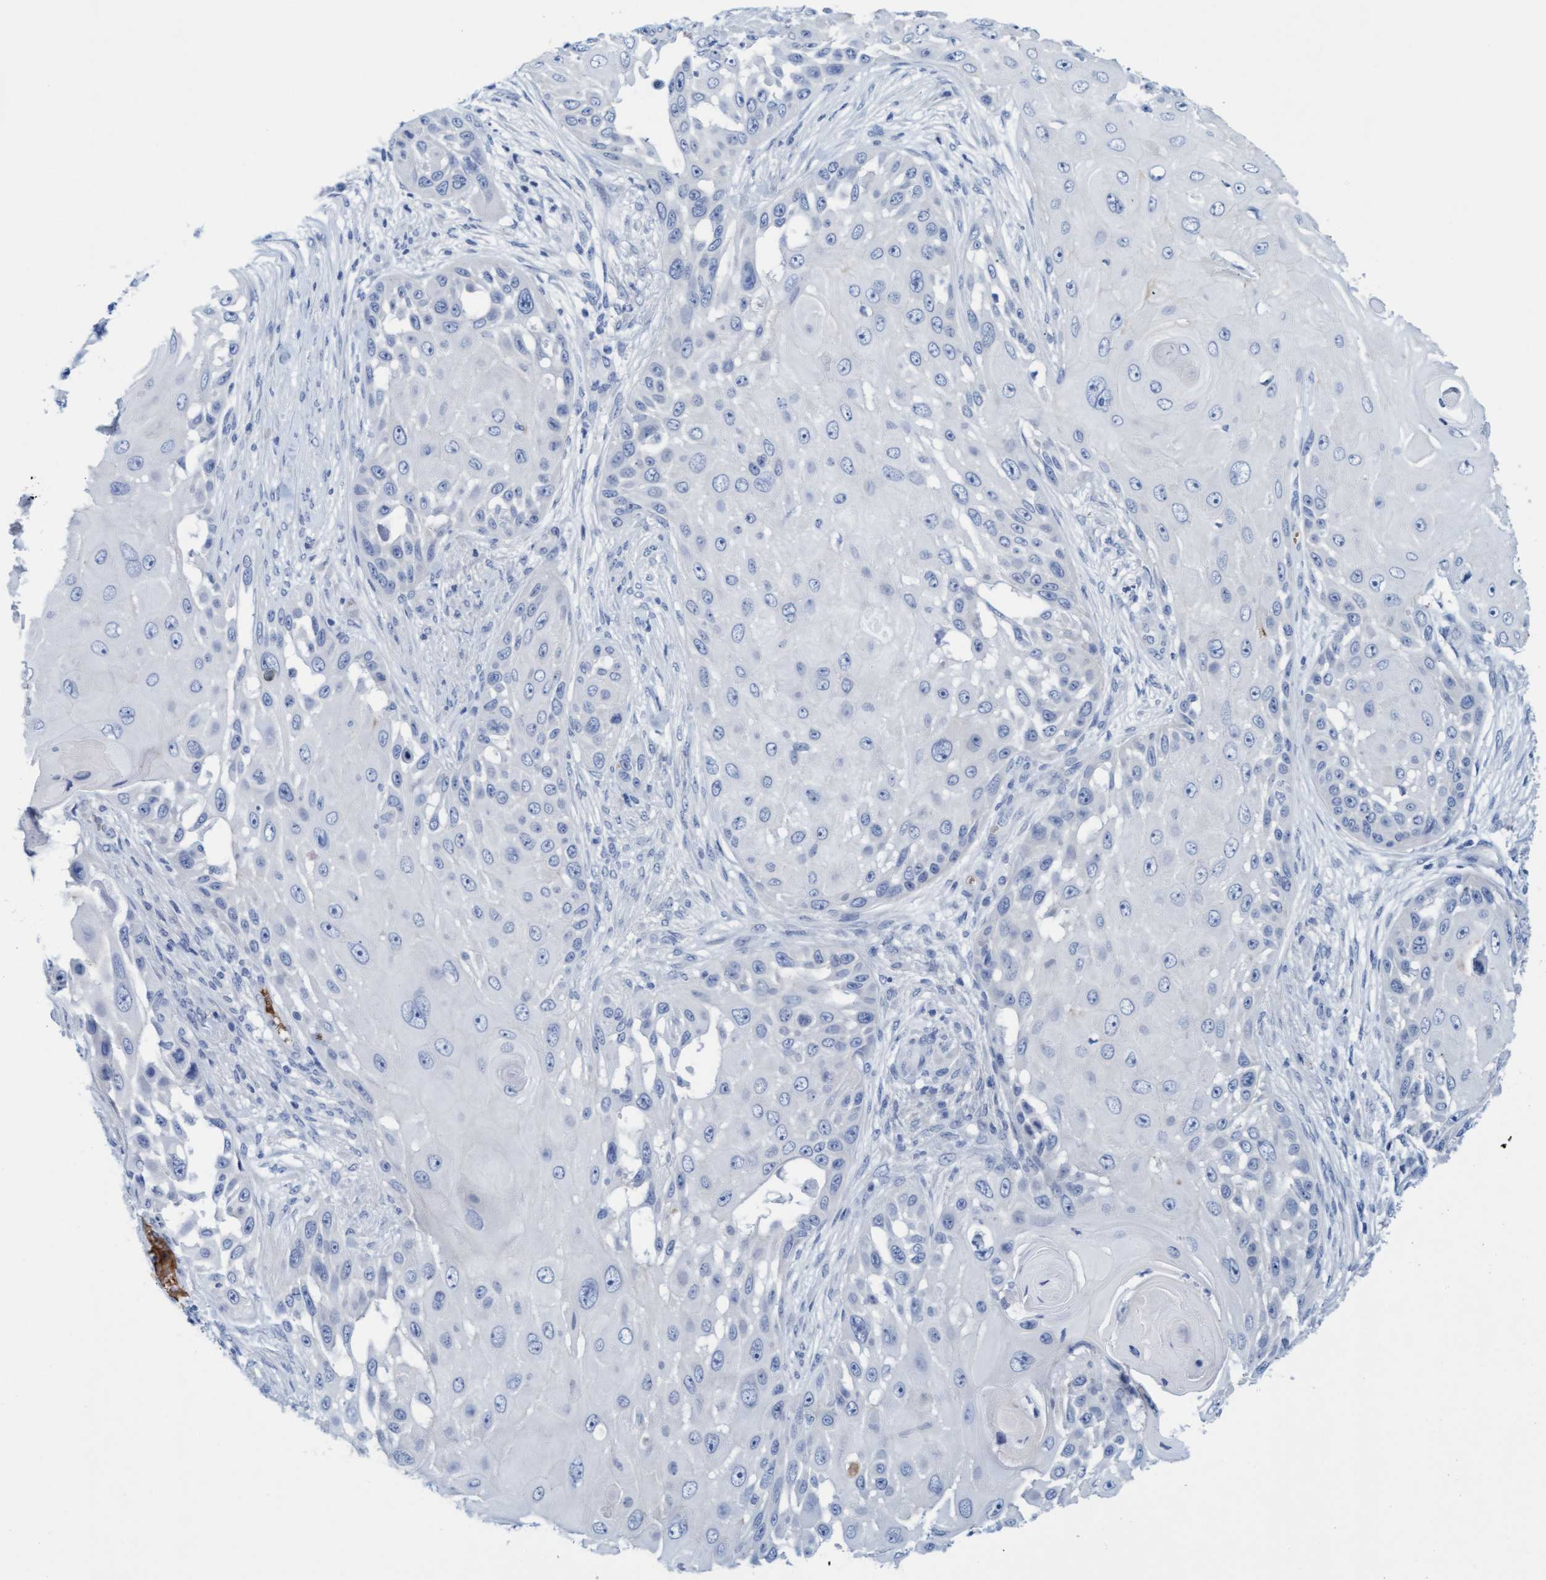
{"staining": {"intensity": "negative", "quantity": "none", "location": "none"}, "tissue": "skin cancer", "cell_type": "Tumor cells", "image_type": "cancer", "snomed": [{"axis": "morphology", "description": "Squamous cell carcinoma, NOS"}, {"axis": "topography", "description": "Skin"}], "caption": "High magnification brightfield microscopy of skin cancer stained with DAB (brown) and counterstained with hematoxylin (blue): tumor cells show no significant positivity.", "gene": "P2RX5", "patient": {"sex": "female", "age": 44}}